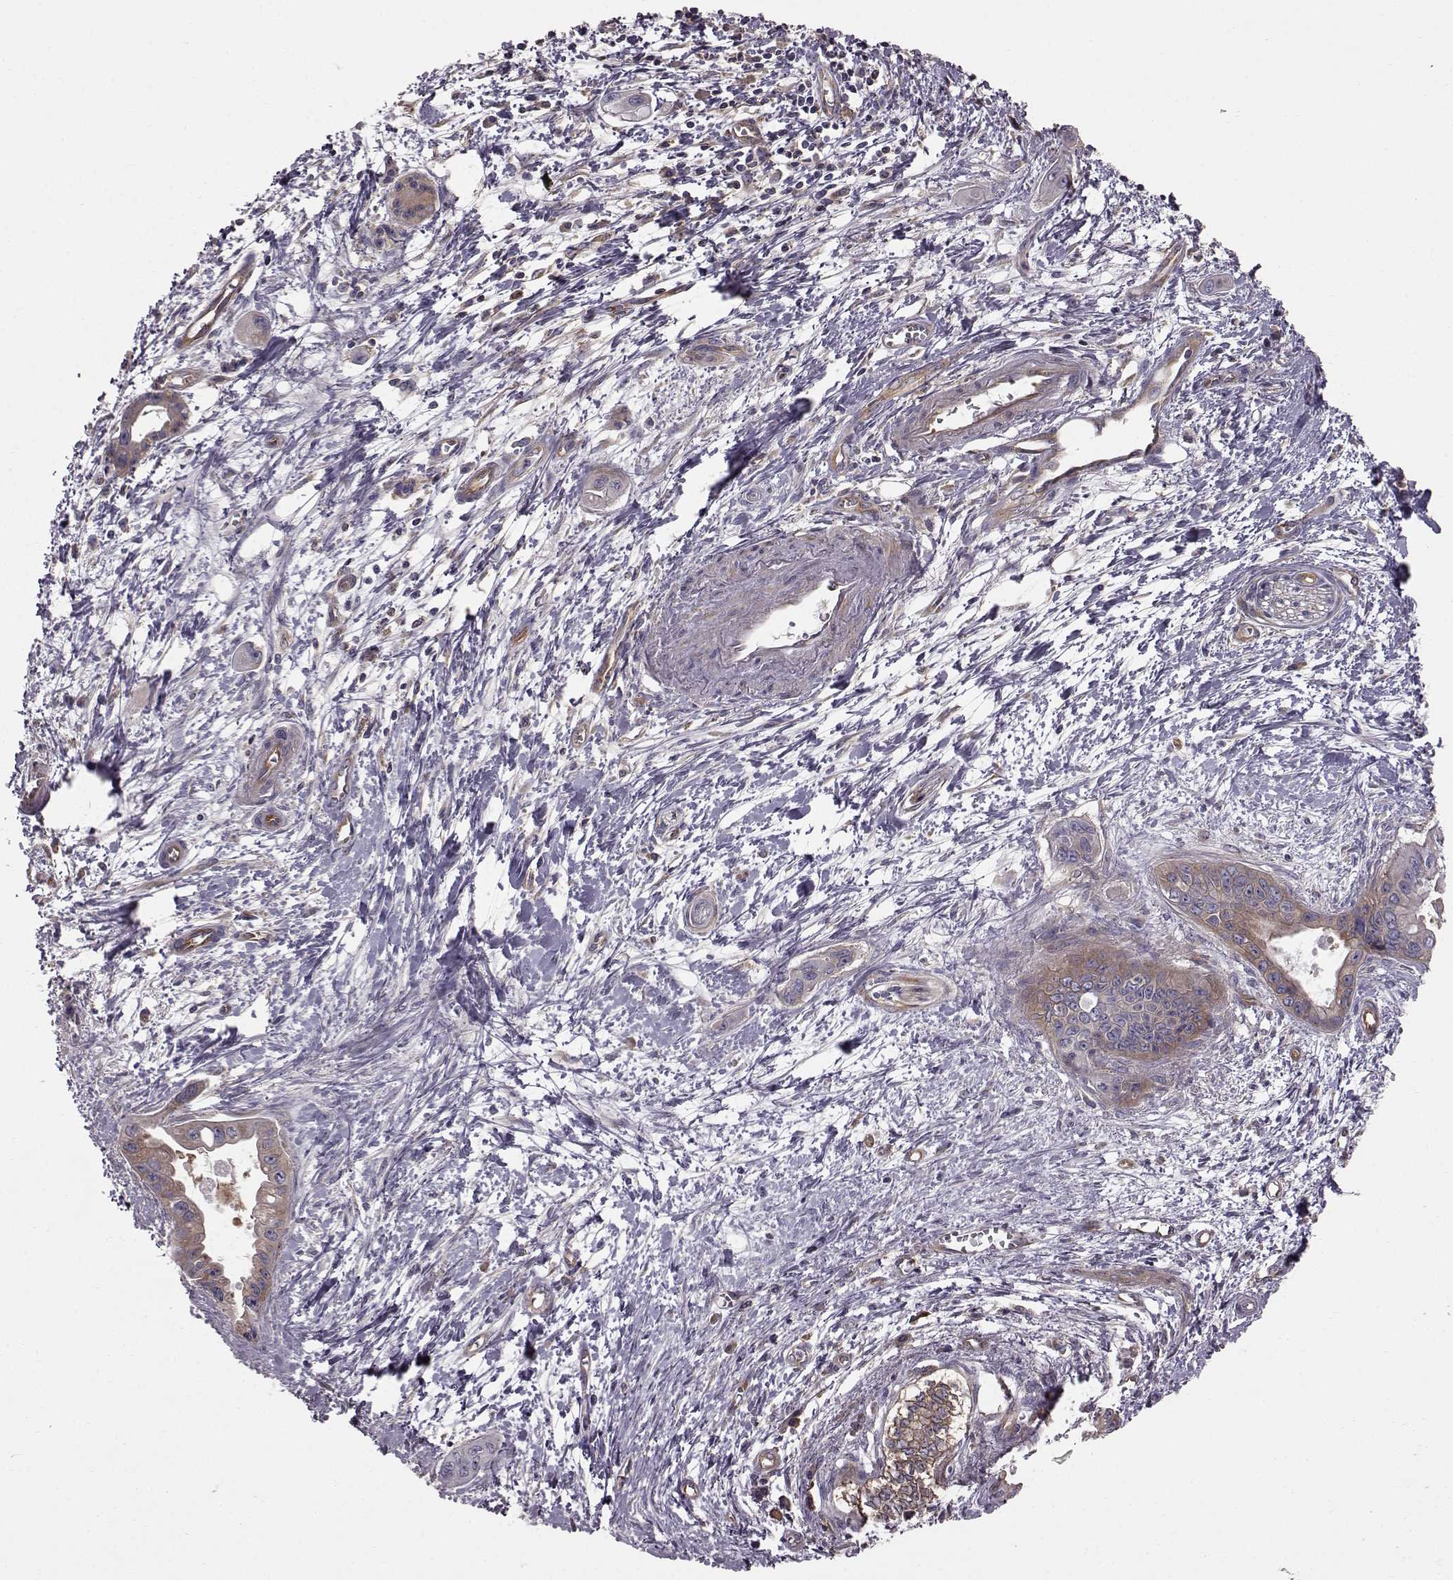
{"staining": {"intensity": "moderate", "quantity": "25%-75%", "location": "cytoplasmic/membranous"}, "tissue": "pancreatic cancer", "cell_type": "Tumor cells", "image_type": "cancer", "snomed": [{"axis": "morphology", "description": "Adenocarcinoma, NOS"}, {"axis": "topography", "description": "Pancreas"}], "caption": "The histopathology image shows immunohistochemical staining of adenocarcinoma (pancreatic). There is moderate cytoplasmic/membranous staining is seen in approximately 25%-75% of tumor cells.", "gene": "RABGAP1", "patient": {"sex": "male", "age": 60}}